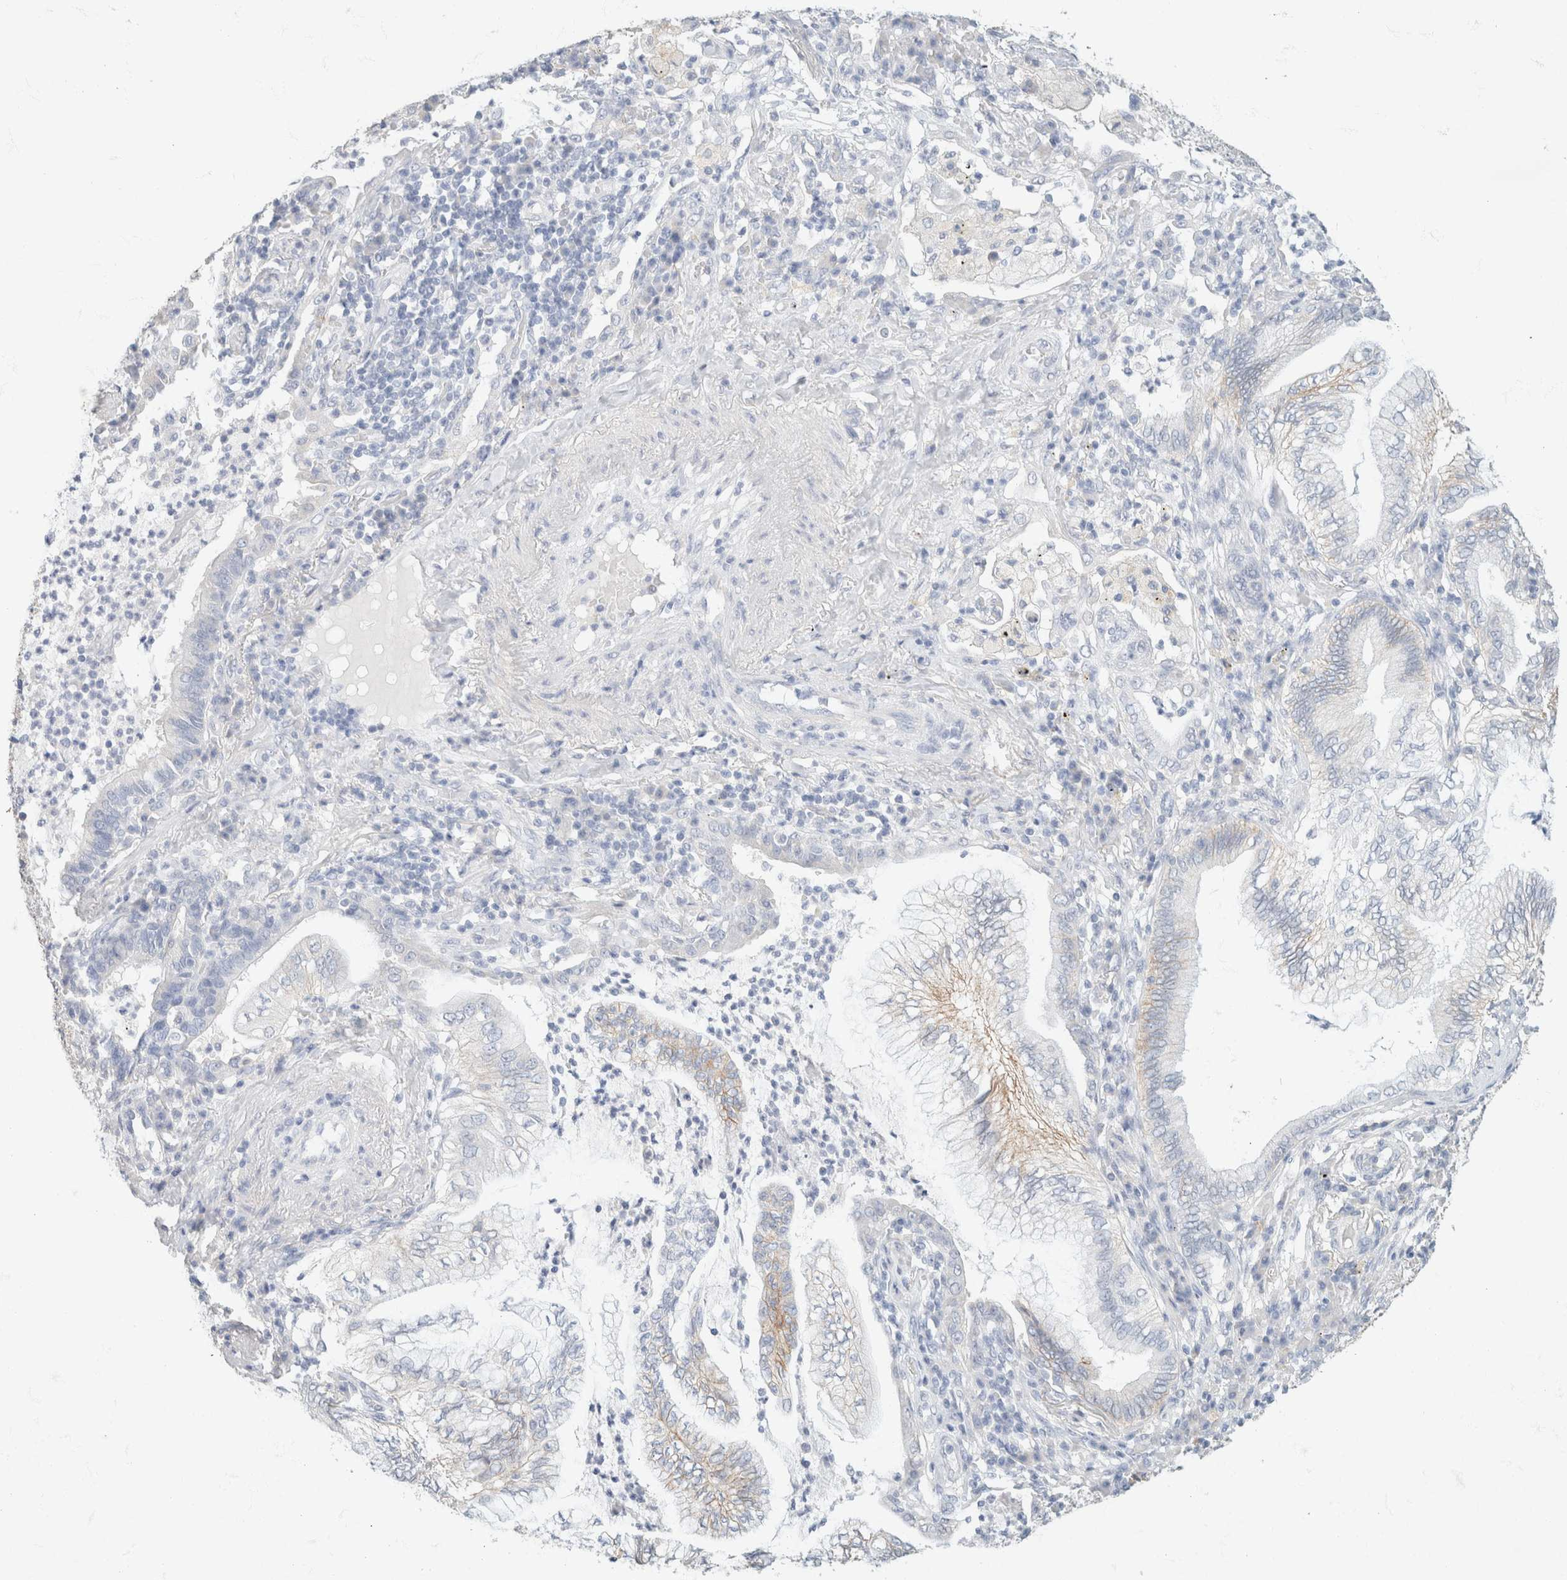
{"staining": {"intensity": "weak", "quantity": "<25%", "location": "cytoplasmic/membranous"}, "tissue": "lung cancer", "cell_type": "Tumor cells", "image_type": "cancer", "snomed": [{"axis": "morphology", "description": "Normal tissue, NOS"}, {"axis": "morphology", "description": "Adenocarcinoma, NOS"}, {"axis": "topography", "description": "Bronchus"}, {"axis": "topography", "description": "Lung"}], "caption": "IHC of human lung cancer (adenocarcinoma) reveals no positivity in tumor cells.", "gene": "CA12", "patient": {"sex": "female", "age": 70}}